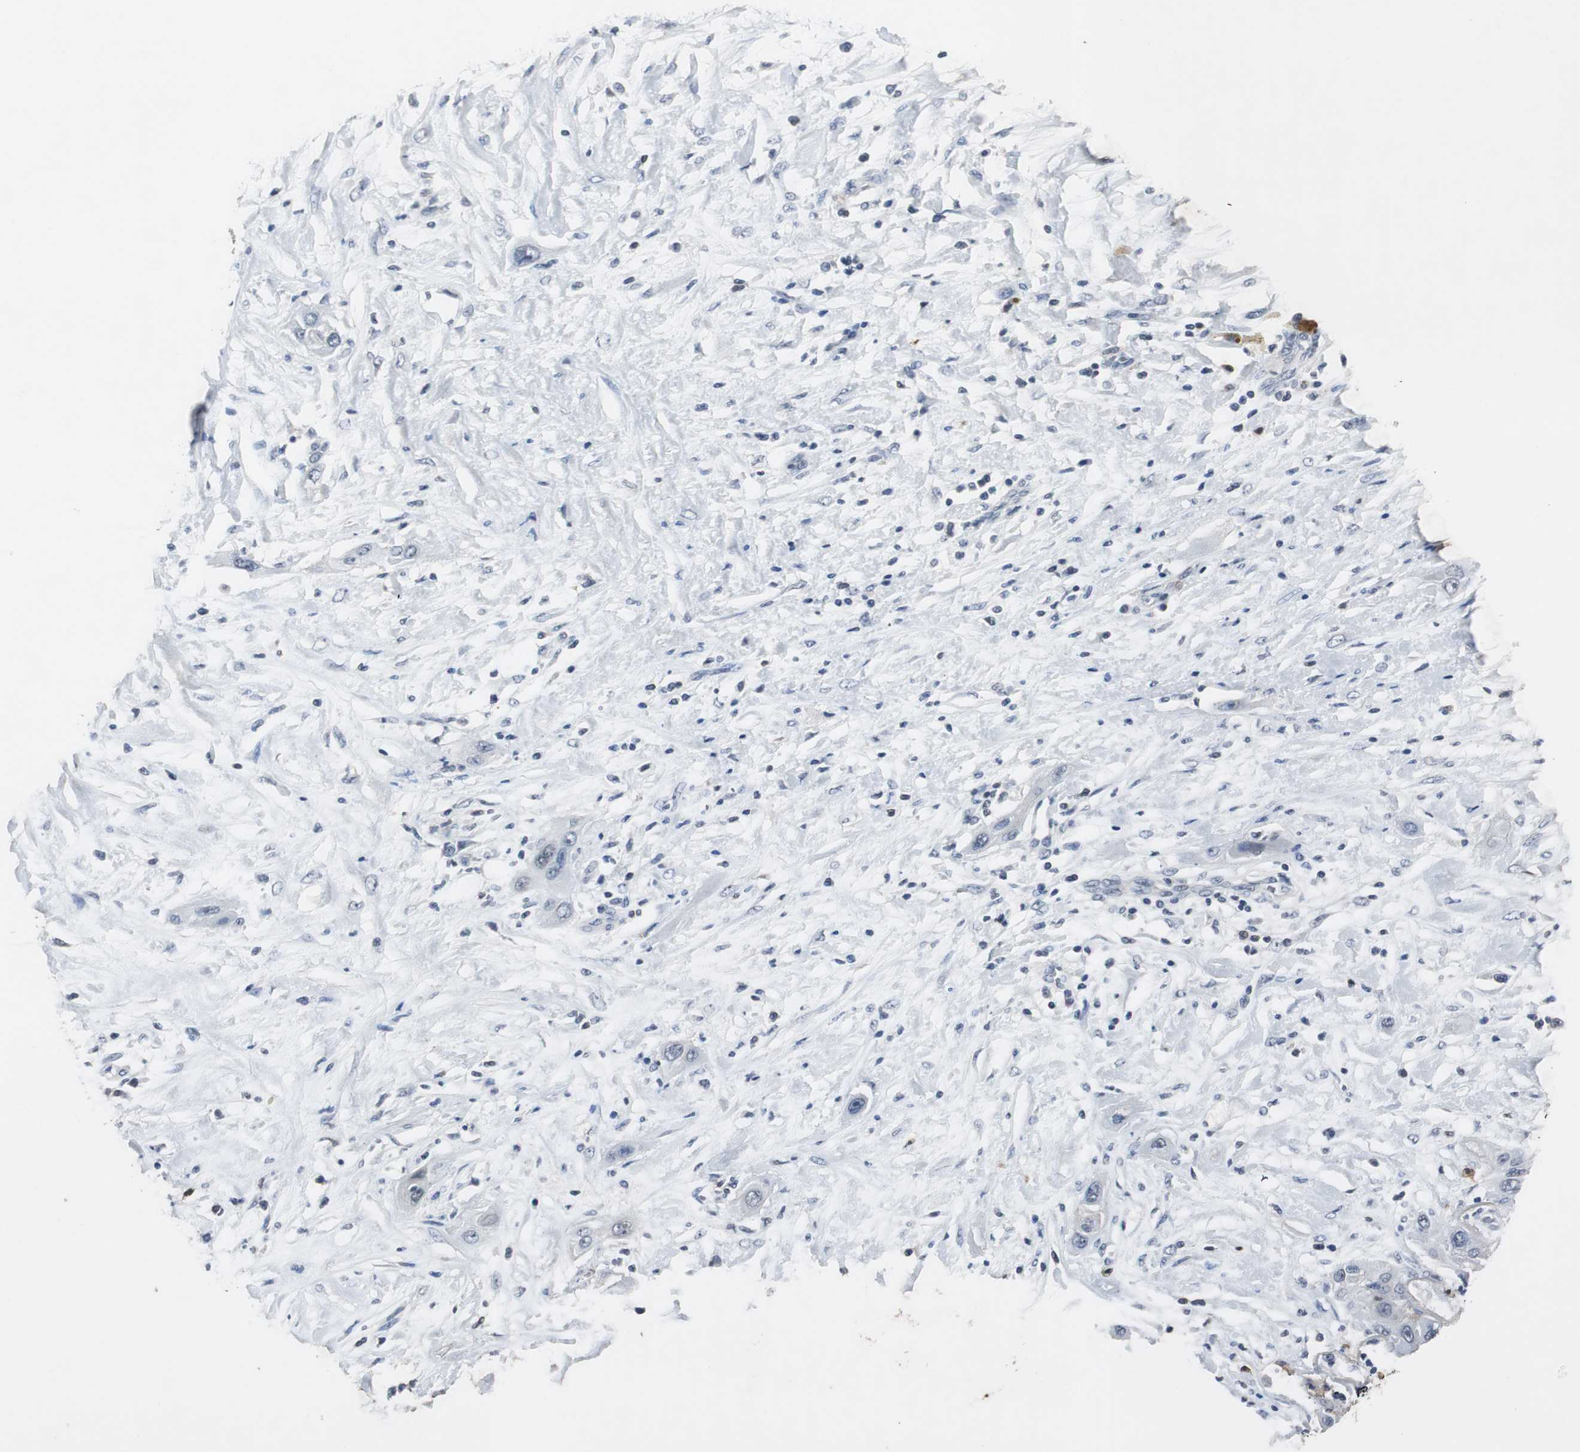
{"staining": {"intensity": "negative", "quantity": "none", "location": "none"}, "tissue": "lung cancer", "cell_type": "Tumor cells", "image_type": "cancer", "snomed": [{"axis": "morphology", "description": "Squamous cell carcinoma, NOS"}, {"axis": "topography", "description": "Lung"}], "caption": "Immunohistochemical staining of lung squamous cell carcinoma shows no significant expression in tumor cells.", "gene": "ADNP2", "patient": {"sex": "female", "age": 47}}